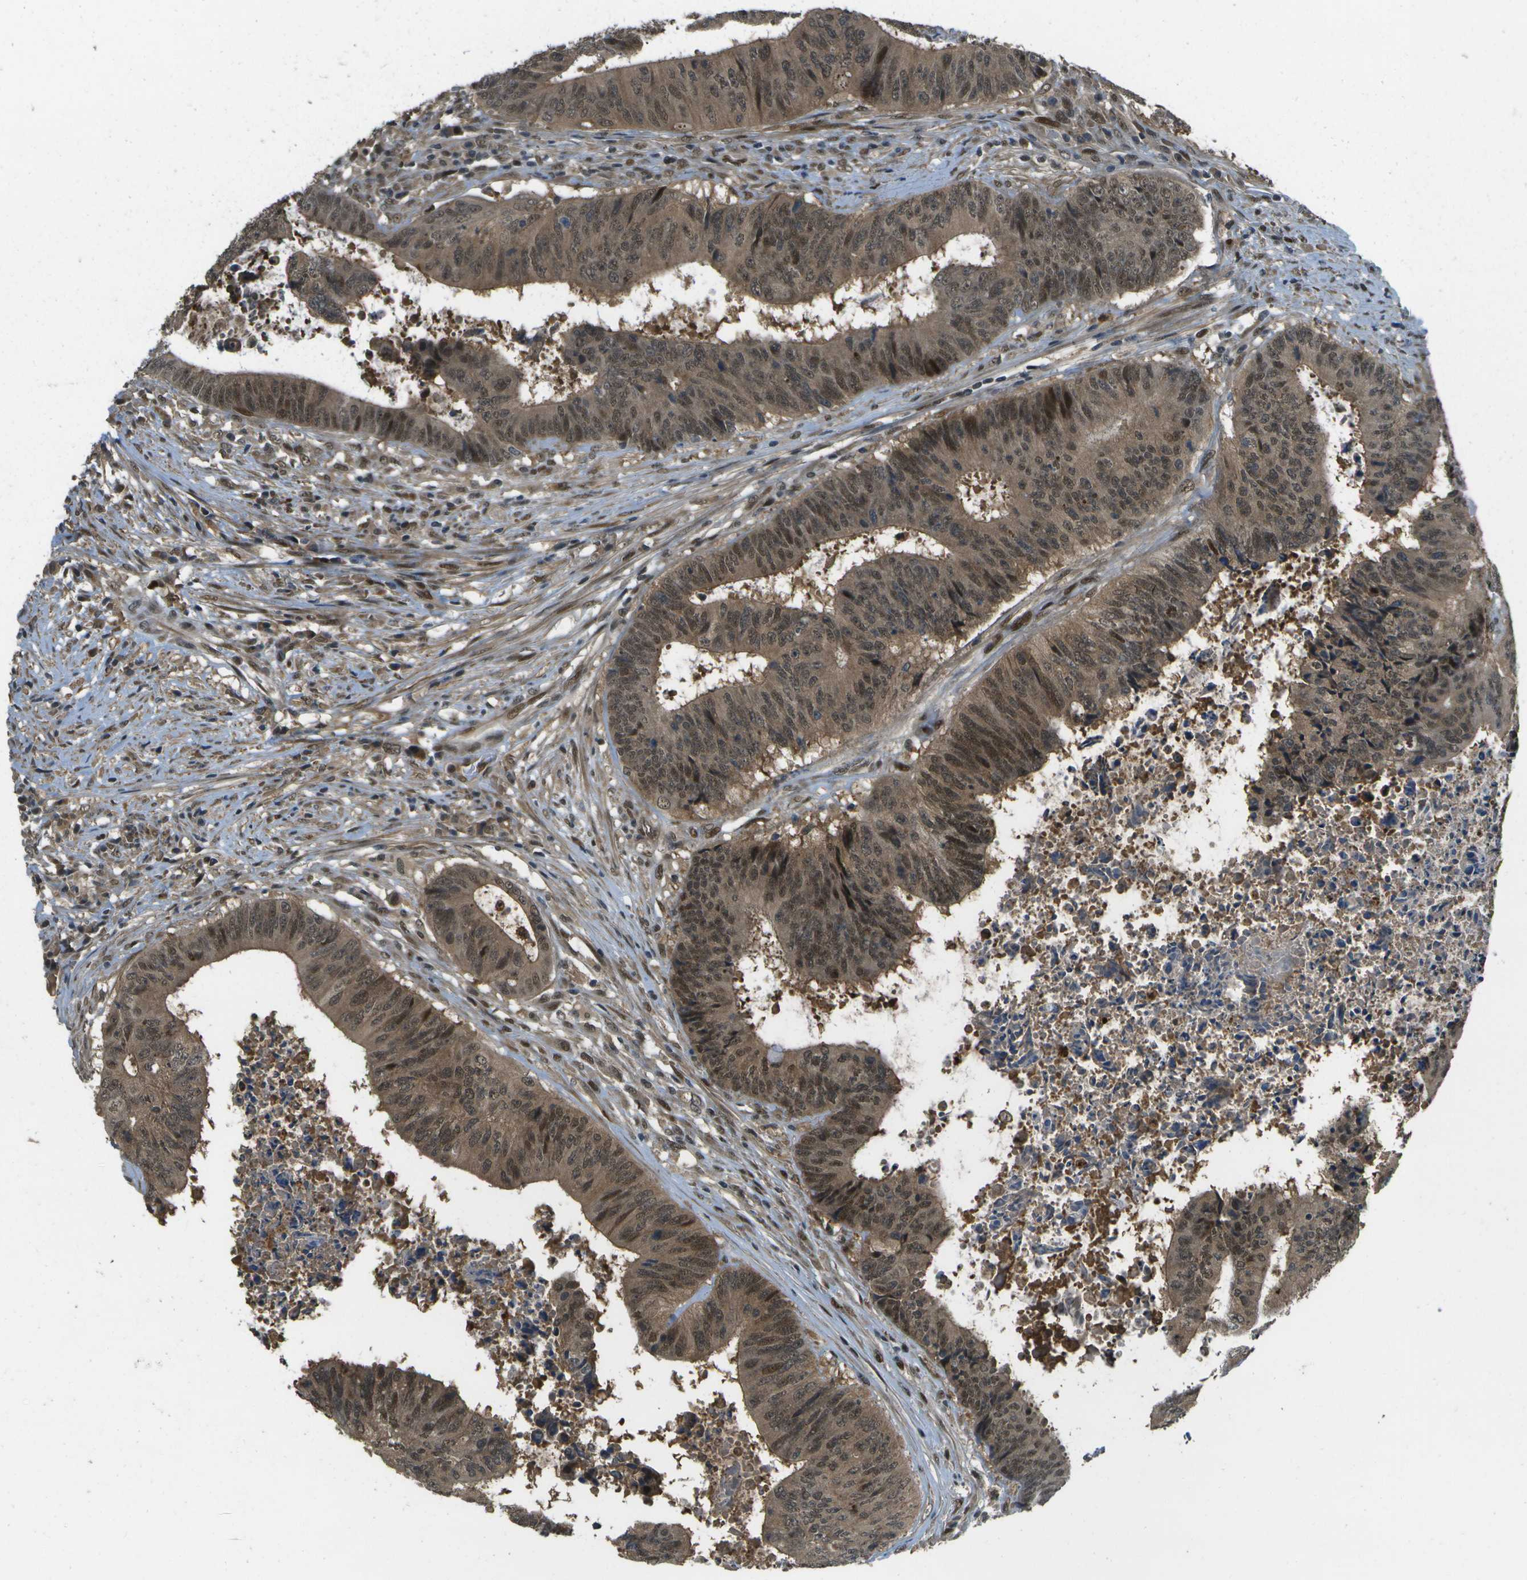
{"staining": {"intensity": "strong", "quantity": ">75%", "location": "cytoplasmic/membranous,nuclear"}, "tissue": "colorectal cancer", "cell_type": "Tumor cells", "image_type": "cancer", "snomed": [{"axis": "morphology", "description": "Adenocarcinoma, NOS"}, {"axis": "topography", "description": "Rectum"}], "caption": "Immunohistochemical staining of colorectal cancer (adenocarcinoma) demonstrates high levels of strong cytoplasmic/membranous and nuclear protein positivity in about >75% of tumor cells. The staining was performed using DAB to visualize the protein expression in brown, while the nuclei were stained in blue with hematoxylin (Magnification: 20x).", "gene": "GANC", "patient": {"sex": "male", "age": 72}}